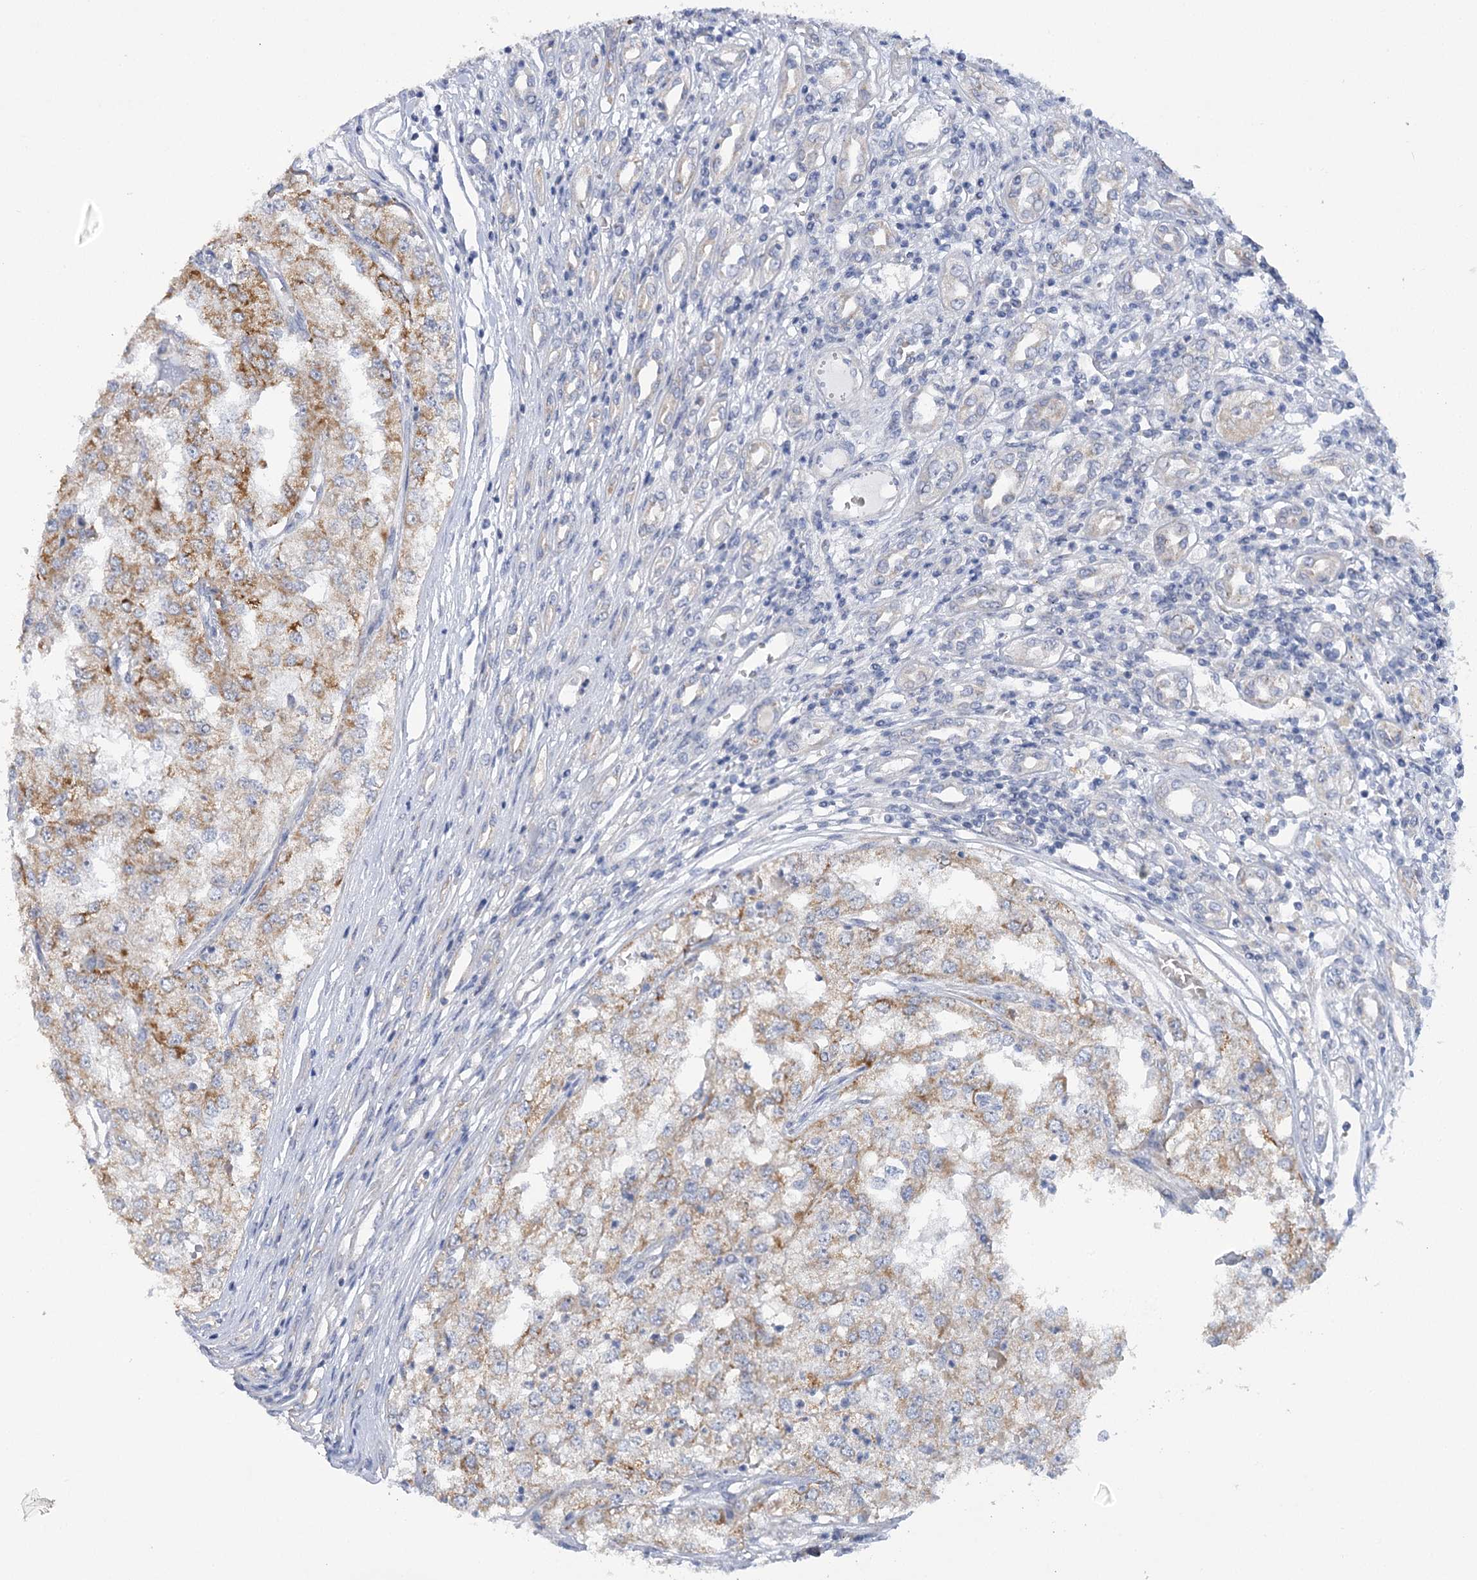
{"staining": {"intensity": "weak", "quantity": "25%-75%", "location": "cytoplasmic/membranous"}, "tissue": "renal cancer", "cell_type": "Tumor cells", "image_type": "cancer", "snomed": [{"axis": "morphology", "description": "Adenocarcinoma, NOS"}, {"axis": "topography", "description": "Kidney"}], "caption": "Immunohistochemical staining of renal cancer (adenocarcinoma) shows low levels of weak cytoplasmic/membranous protein expression in approximately 25%-75% of tumor cells.", "gene": "DCUN1D1", "patient": {"sex": "female", "age": 54}}